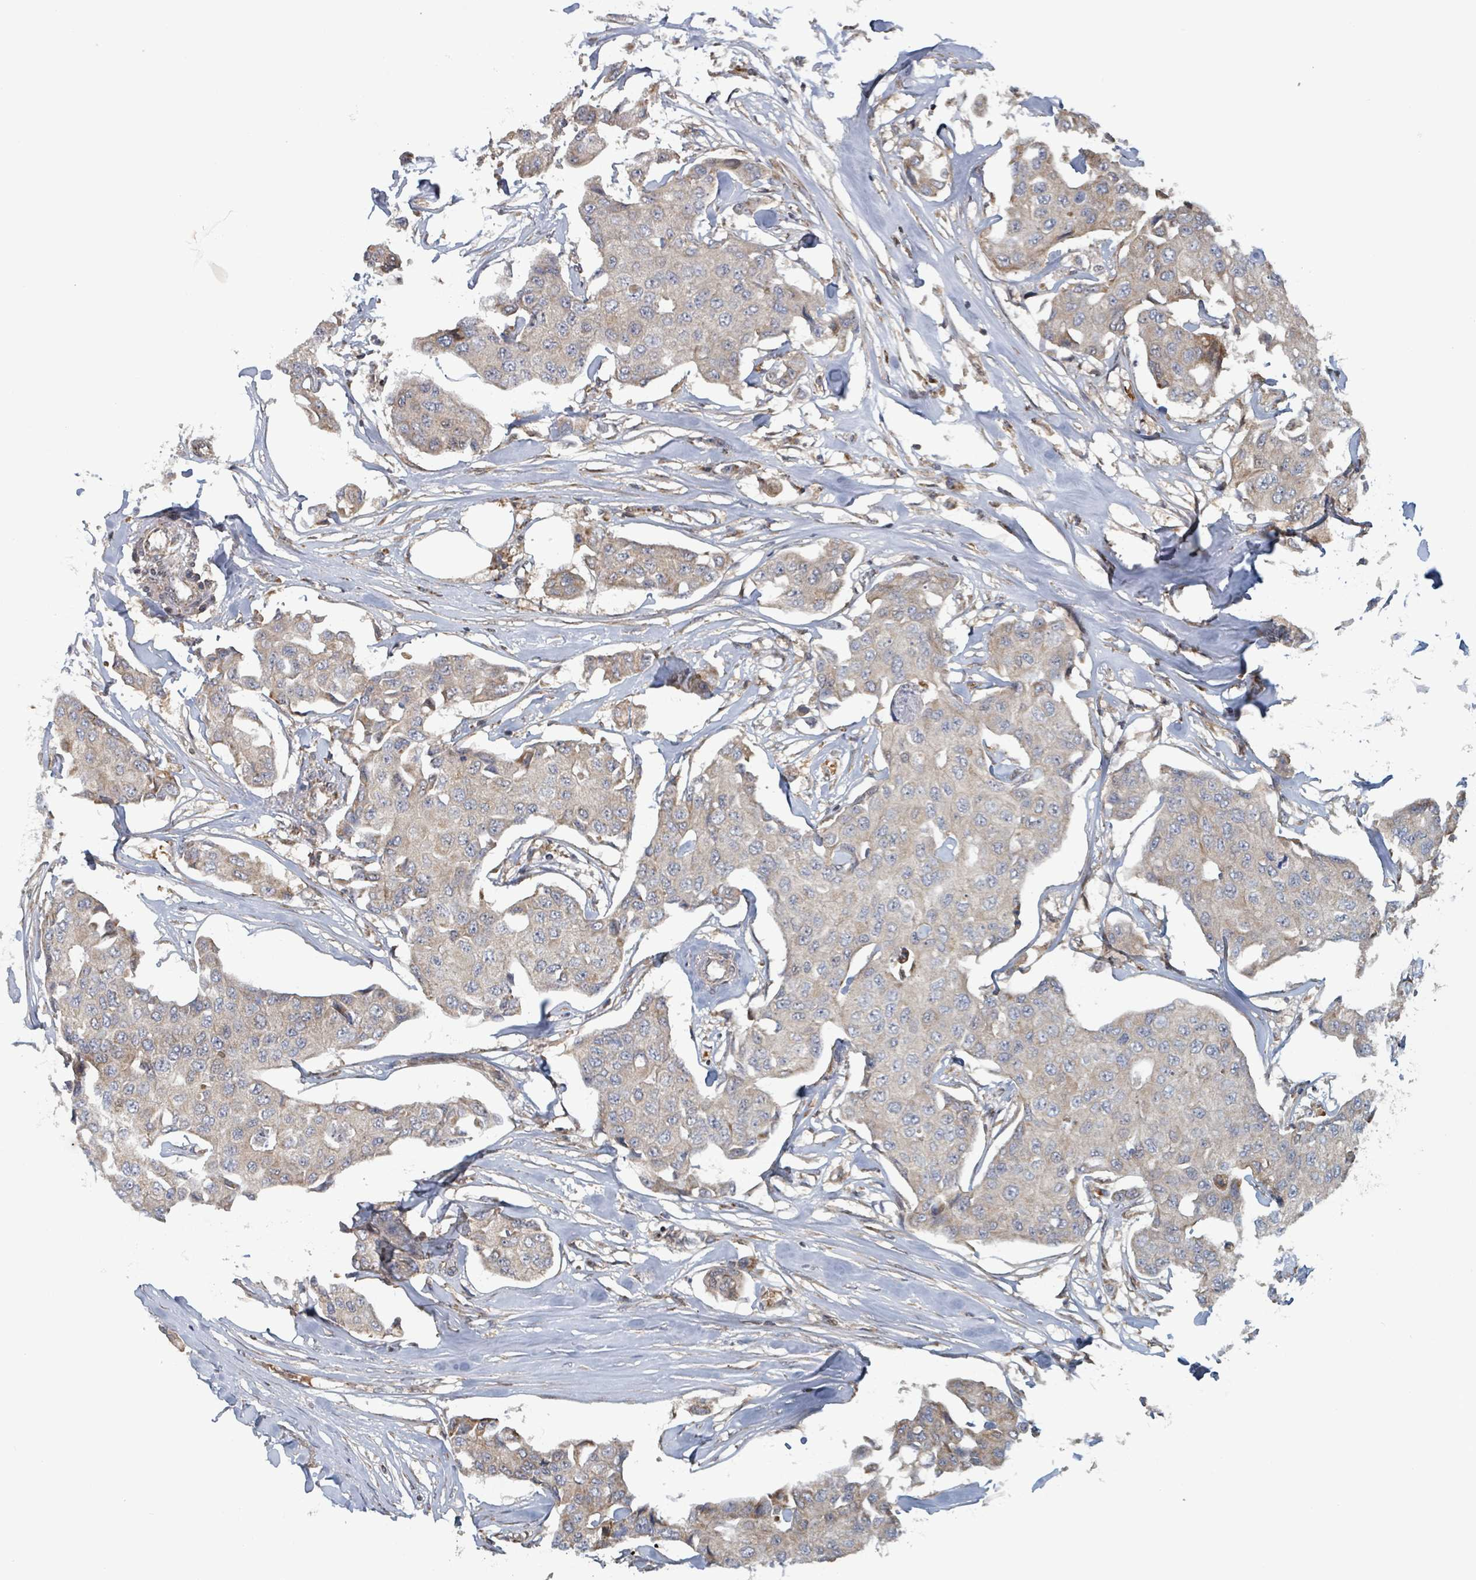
{"staining": {"intensity": "weak", "quantity": "25%-75%", "location": "cytoplasmic/membranous"}, "tissue": "breast cancer", "cell_type": "Tumor cells", "image_type": "cancer", "snomed": [{"axis": "morphology", "description": "Duct carcinoma"}, {"axis": "topography", "description": "Breast"}, {"axis": "topography", "description": "Lymph node"}], "caption": "Immunohistochemistry of breast cancer (intraductal carcinoma) shows low levels of weak cytoplasmic/membranous positivity in approximately 25%-75% of tumor cells. The protein of interest is shown in brown color, while the nuclei are stained blue.", "gene": "HIVEP1", "patient": {"sex": "female", "age": 80}}